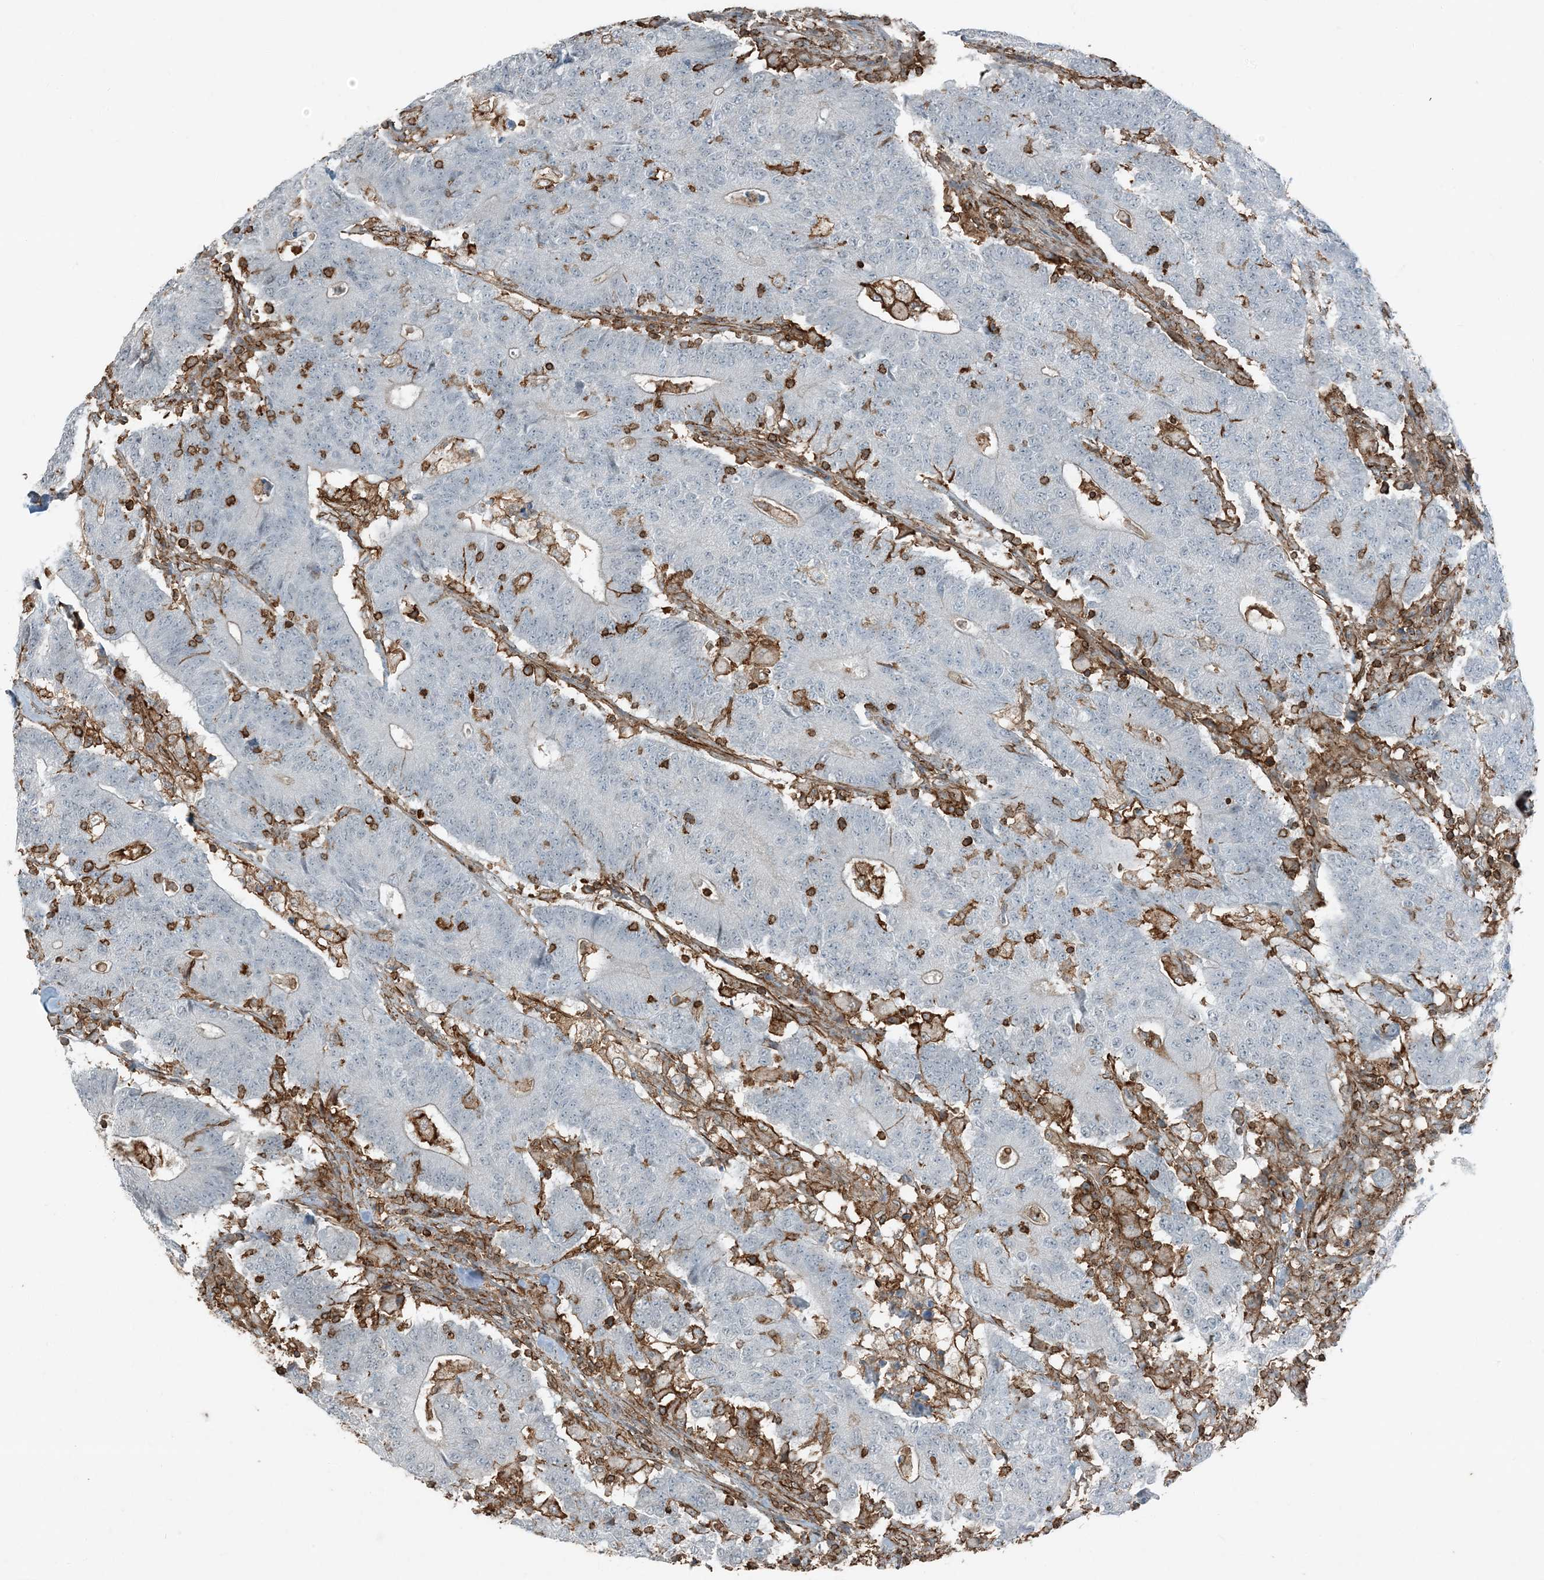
{"staining": {"intensity": "negative", "quantity": "none", "location": "none"}, "tissue": "colorectal cancer", "cell_type": "Tumor cells", "image_type": "cancer", "snomed": [{"axis": "morphology", "description": "Normal tissue, NOS"}, {"axis": "morphology", "description": "Adenocarcinoma, NOS"}, {"axis": "topography", "description": "Colon"}], "caption": "IHC of human colorectal adenocarcinoma exhibits no staining in tumor cells.", "gene": "APOBEC3C", "patient": {"sex": "female", "age": 75}}